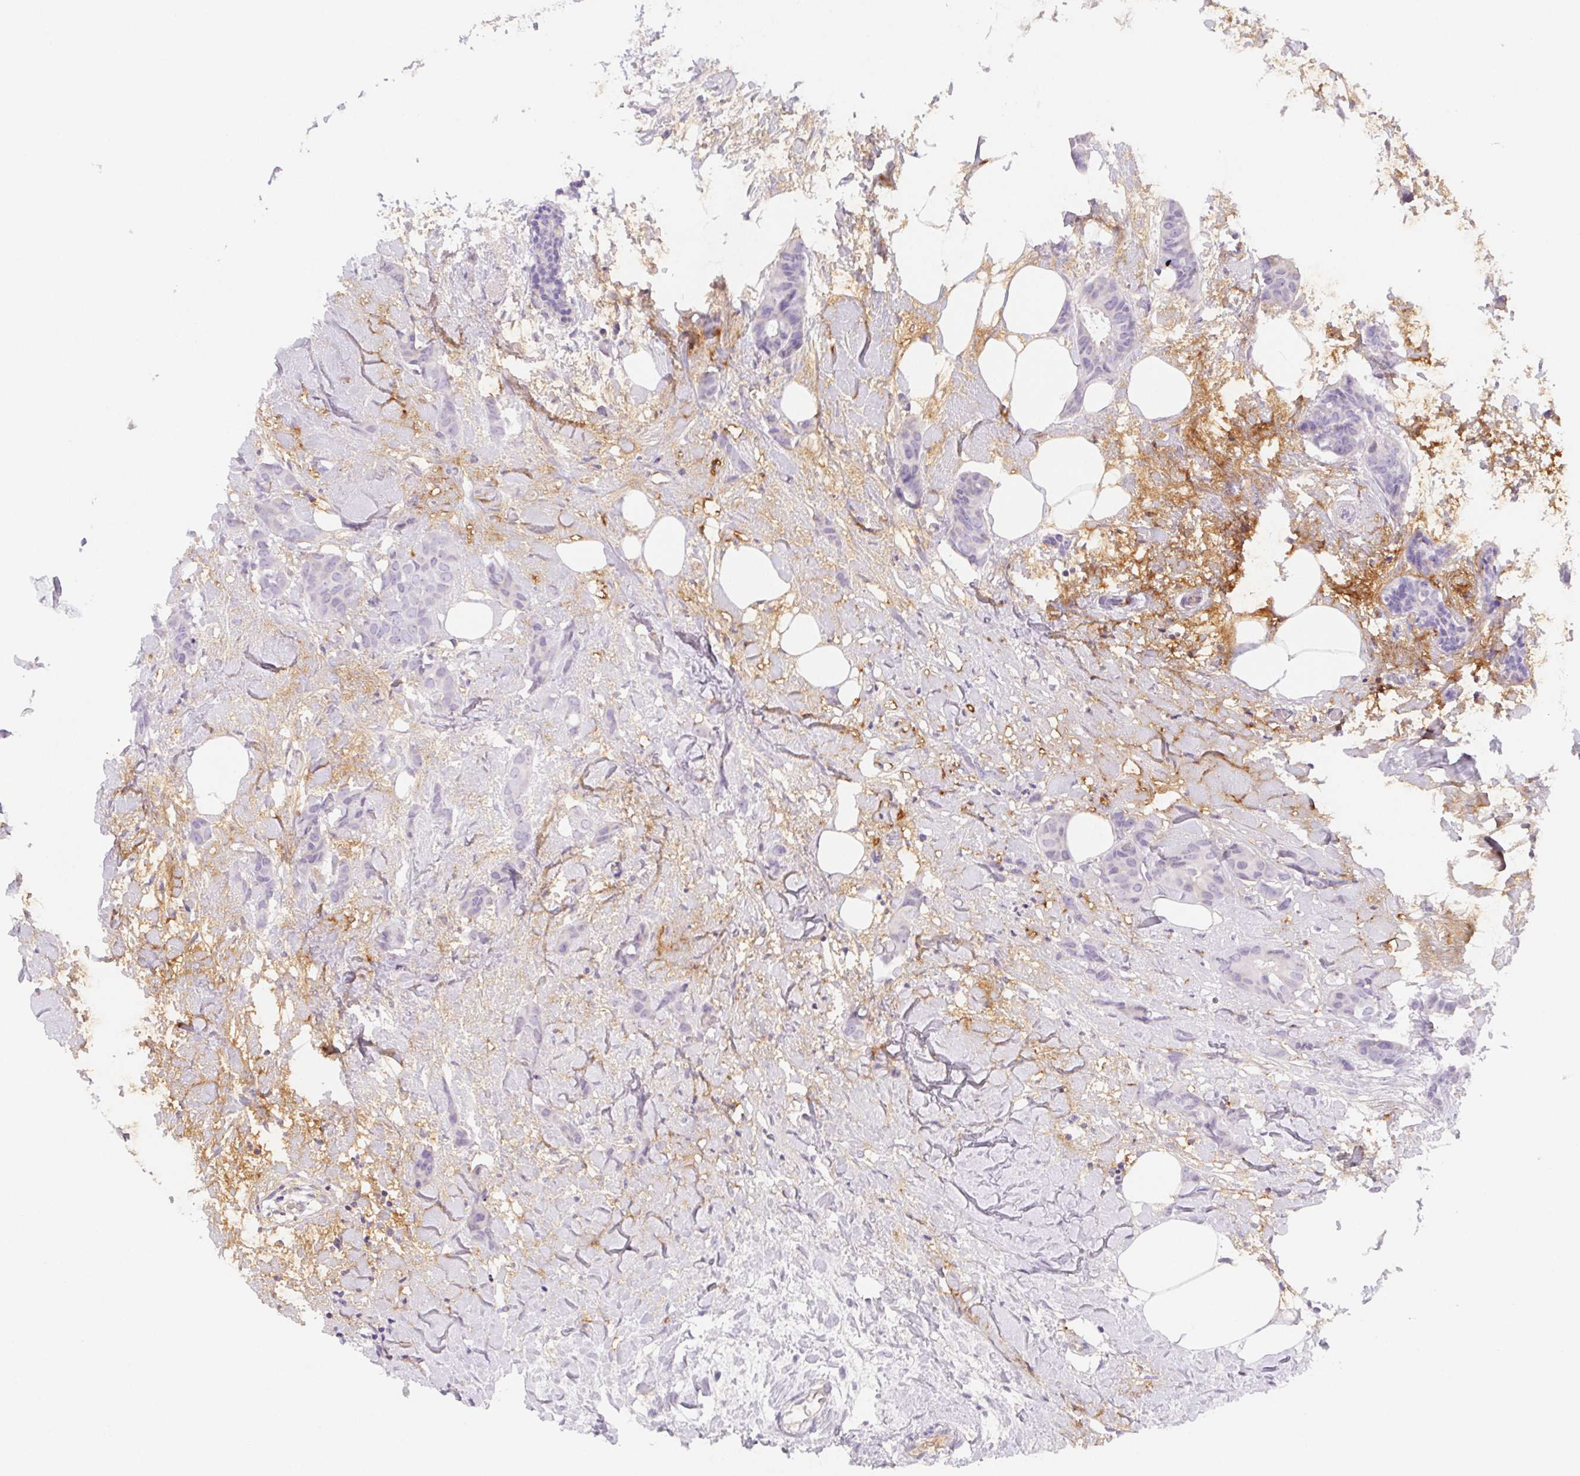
{"staining": {"intensity": "negative", "quantity": "none", "location": "none"}, "tissue": "breast cancer", "cell_type": "Tumor cells", "image_type": "cancer", "snomed": [{"axis": "morphology", "description": "Duct carcinoma"}, {"axis": "topography", "description": "Breast"}], "caption": "A micrograph of human breast cancer (intraductal carcinoma) is negative for staining in tumor cells. (IHC, brightfield microscopy, high magnification).", "gene": "ITIH2", "patient": {"sex": "female", "age": 62}}